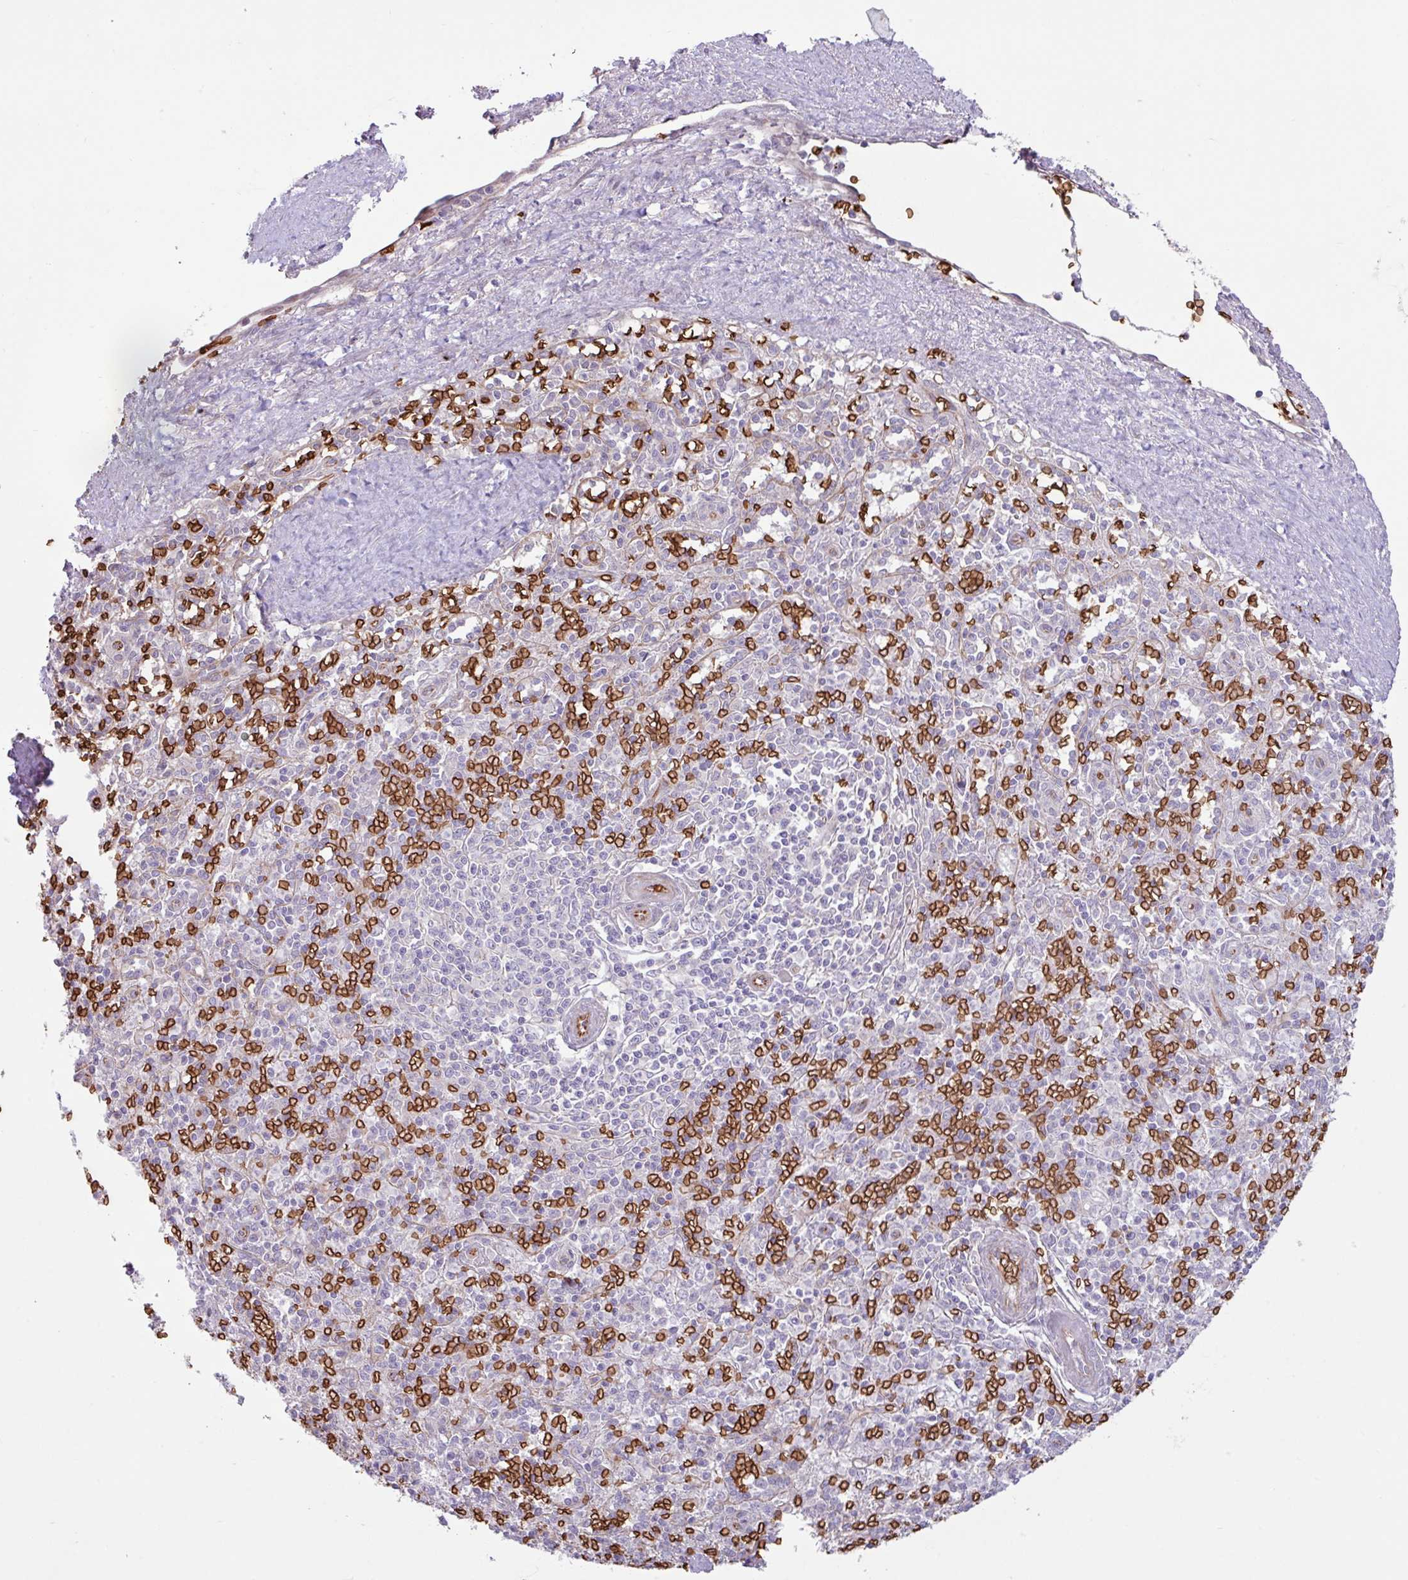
{"staining": {"intensity": "negative", "quantity": "none", "location": "none"}, "tissue": "spleen", "cell_type": "Cells in red pulp", "image_type": "normal", "snomed": [{"axis": "morphology", "description": "Normal tissue, NOS"}, {"axis": "topography", "description": "Spleen"}], "caption": "The immunohistochemistry (IHC) histopathology image has no significant staining in cells in red pulp of spleen. (Stains: DAB (3,3'-diaminobenzidine) IHC with hematoxylin counter stain, Microscopy: brightfield microscopy at high magnification).", "gene": "RAD21L1", "patient": {"sex": "female", "age": 70}}